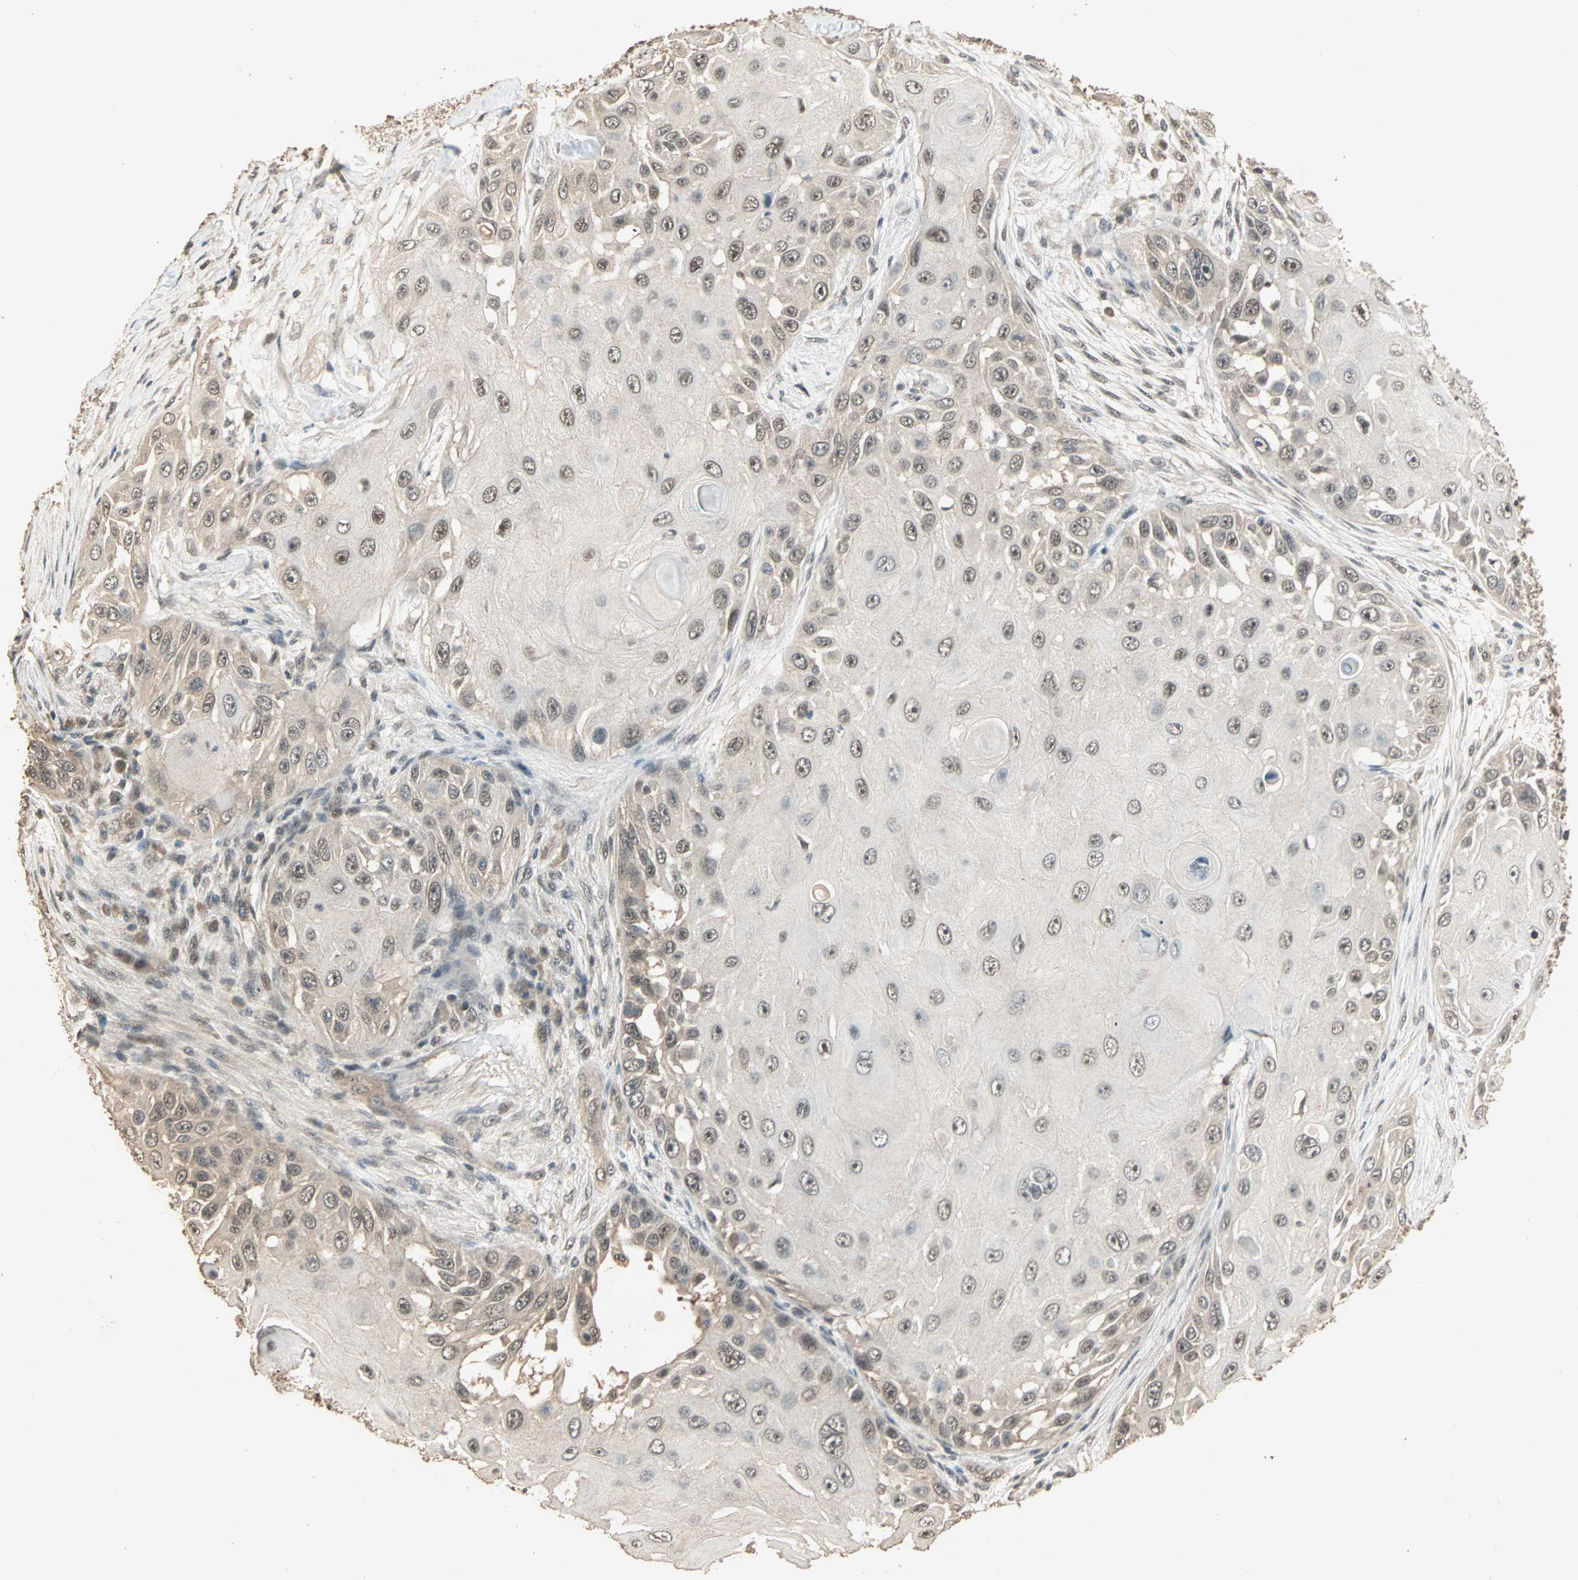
{"staining": {"intensity": "moderate", "quantity": ">75%", "location": "cytoplasmic/membranous,nuclear"}, "tissue": "skin cancer", "cell_type": "Tumor cells", "image_type": "cancer", "snomed": [{"axis": "morphology", "description": "Squamous cell carcinoma, NOS"}, {"axis": "topography", "description": "Skin"}], "caption": "This is a photomicrograph of immunohistochemistry (IHC) staining of skin cancer, which shows moderate positivity in the cytoplasmic/membranous and nuclear of tumor cells.", "gene": "ZBTB33", "patient": {"sex": "female", "age": 44}}